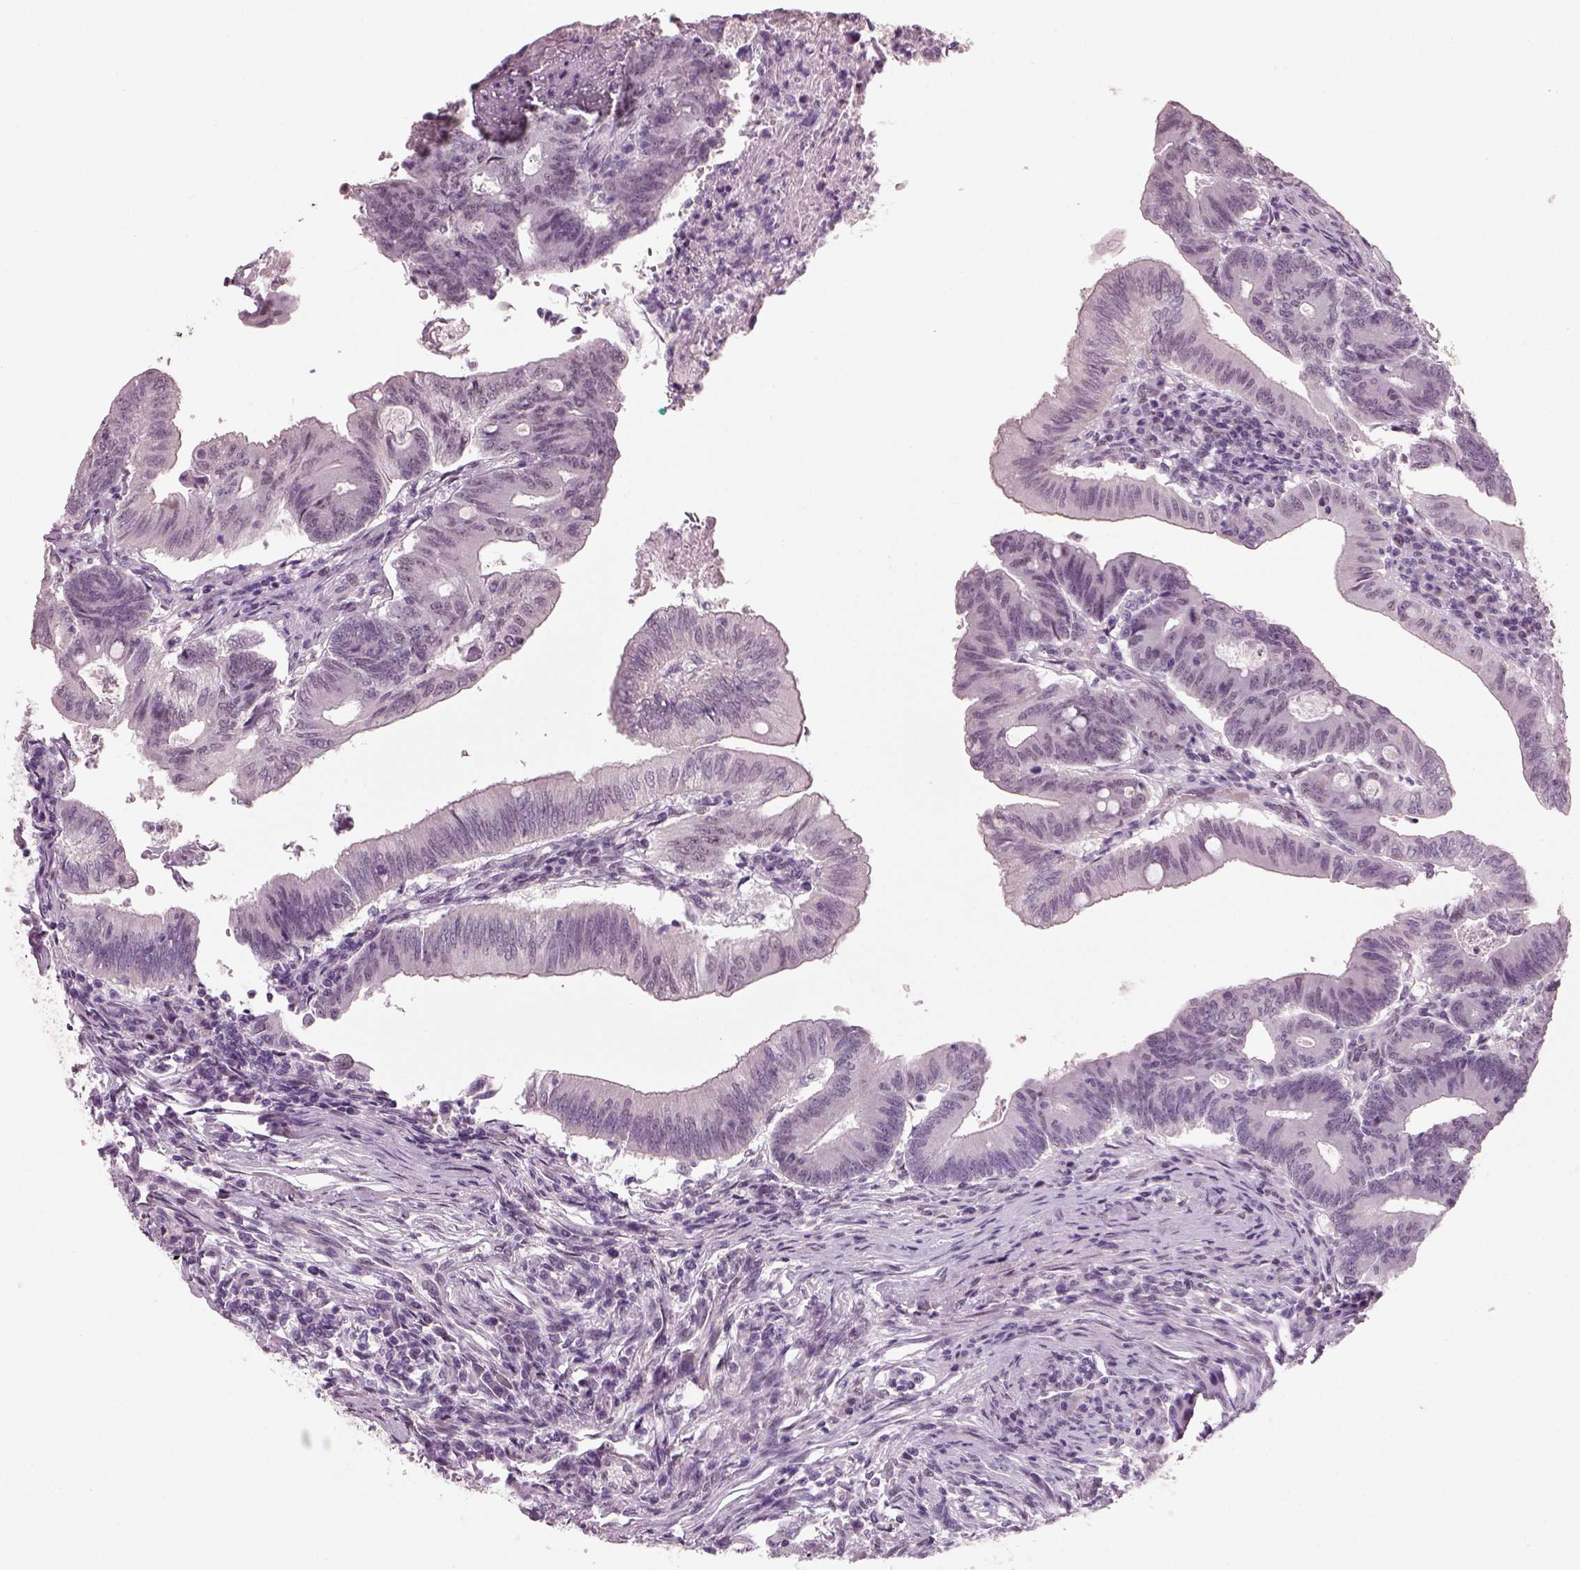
{"staining": {"intensity": "negative", "quantity": "none", "location": "none"}, "tissue": "colorectal cancer", "cell_type": "Tumor cells", "image_type": "cancer", "snomed": [{"axis": "morphology", "description": "Adenocarcinoma, NOS"}, {"axis": "topography", "description": "Colon"}], "caption": "Tumor cells show no significant protein staining in colorectal cancer.", "gene": "NAT8", "patient": {"sex": "female", "age": 70}}